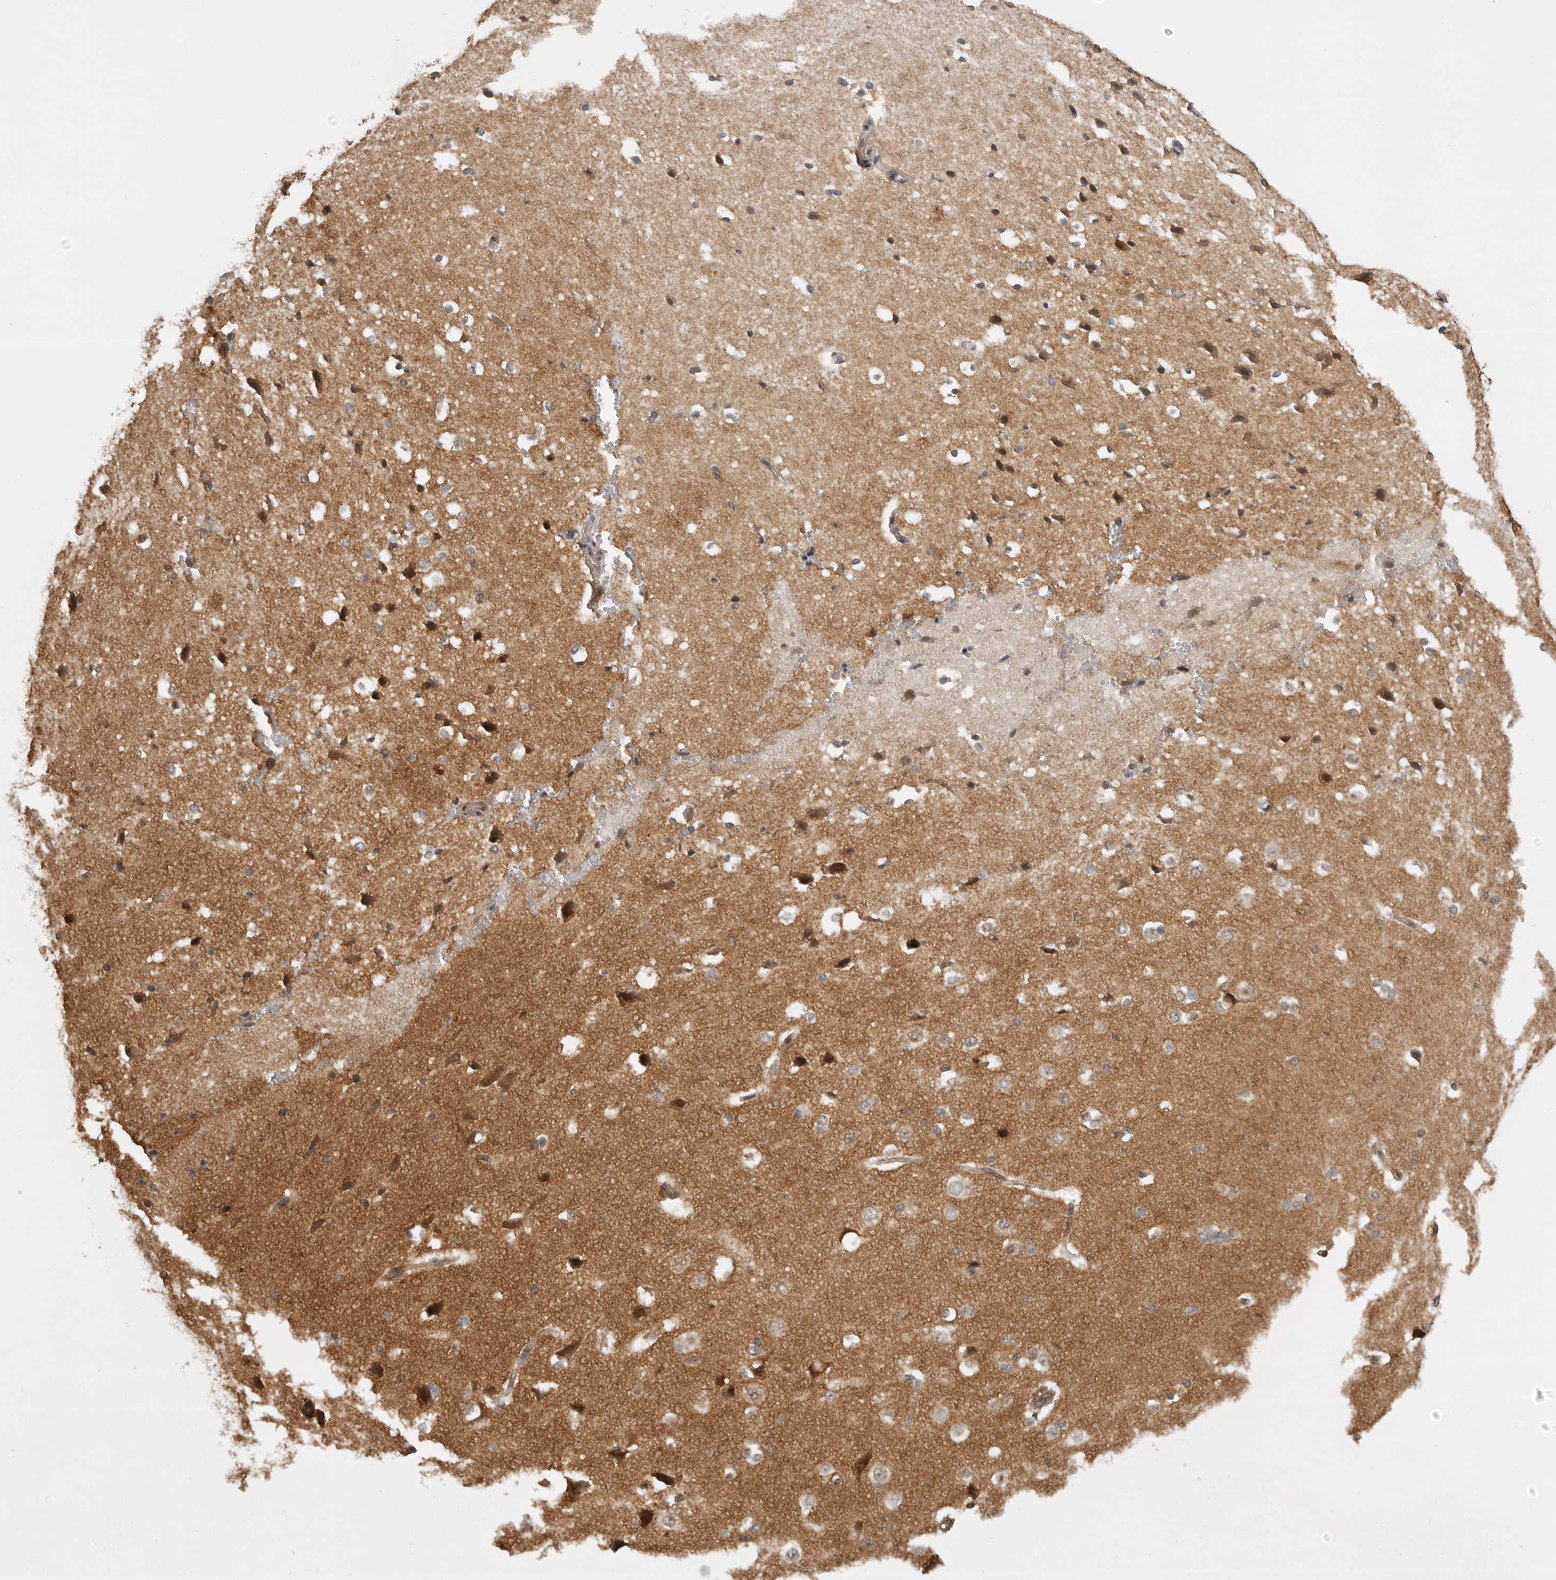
{"staining": {"intensity": "weak", "quantity": "25%-75%", "location": "cytoplasmic/membranous"}, "tissue": "cerebral cortex", "cell_type": "Endothelial cells", "image_type": "normal", "snomed": [{"axis": "morphology", "description": "Normal tissue, NOS"}, {"axis": "morphology", "description": "Developmental malformation"}, {"axis": "topography", "description": "Cerebral cortex"}], "caption": "Protein expression analysis of unremarkable cerebral cortex demonstrates weak cytoplasmic/membranous expression in about 25%-75% of endothelial cells.", "gene": "FAT3", "patient": {"sex": "female", "age": 30}}